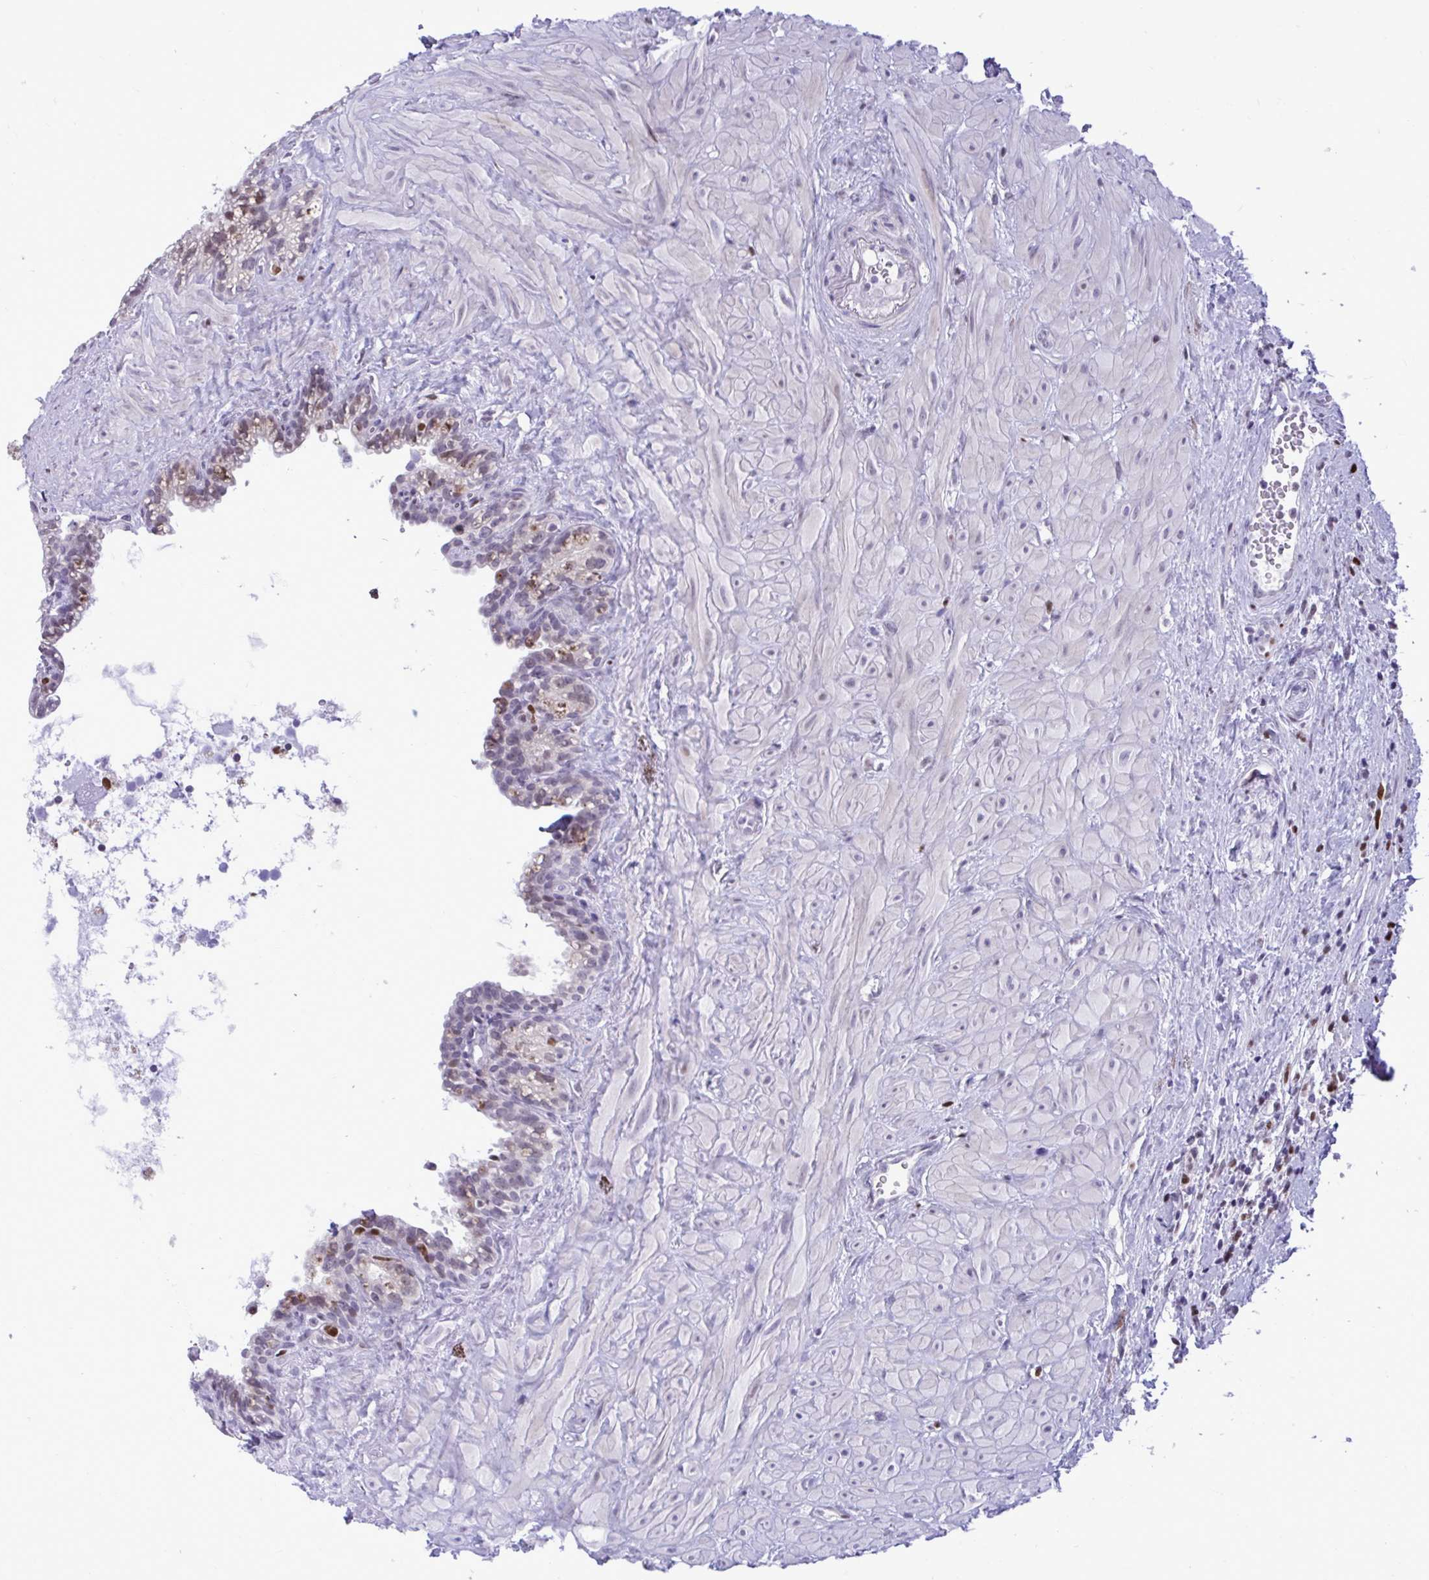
{"staining": {"intensity": "moderate", "quantity": "<25%", "location": "nuclear"}, "tissue": "seminal vesicle", "cell_type": "Glandular cells", "image_type": "normal", "snomed": [{"axis": "morphology", "description": "Normal tissue, NOS"}, {"axis": "topography", "description": "Seminal veicle"}], "caption": "High-magnification brightfield microscopy of unremarkable seminal vesicle stained with DAB (brown) and counterstained with hematoxylin (blue). glandular cells exhibit moderate nuclear staining is identified in approximately<25% of cells. (Stains: DAB in brown, nuclei in blue, Microscopy: brightfield microscopy at high magnification).", "gene": "C1QL2", "patient": {"sex": "male", "age": 76}}